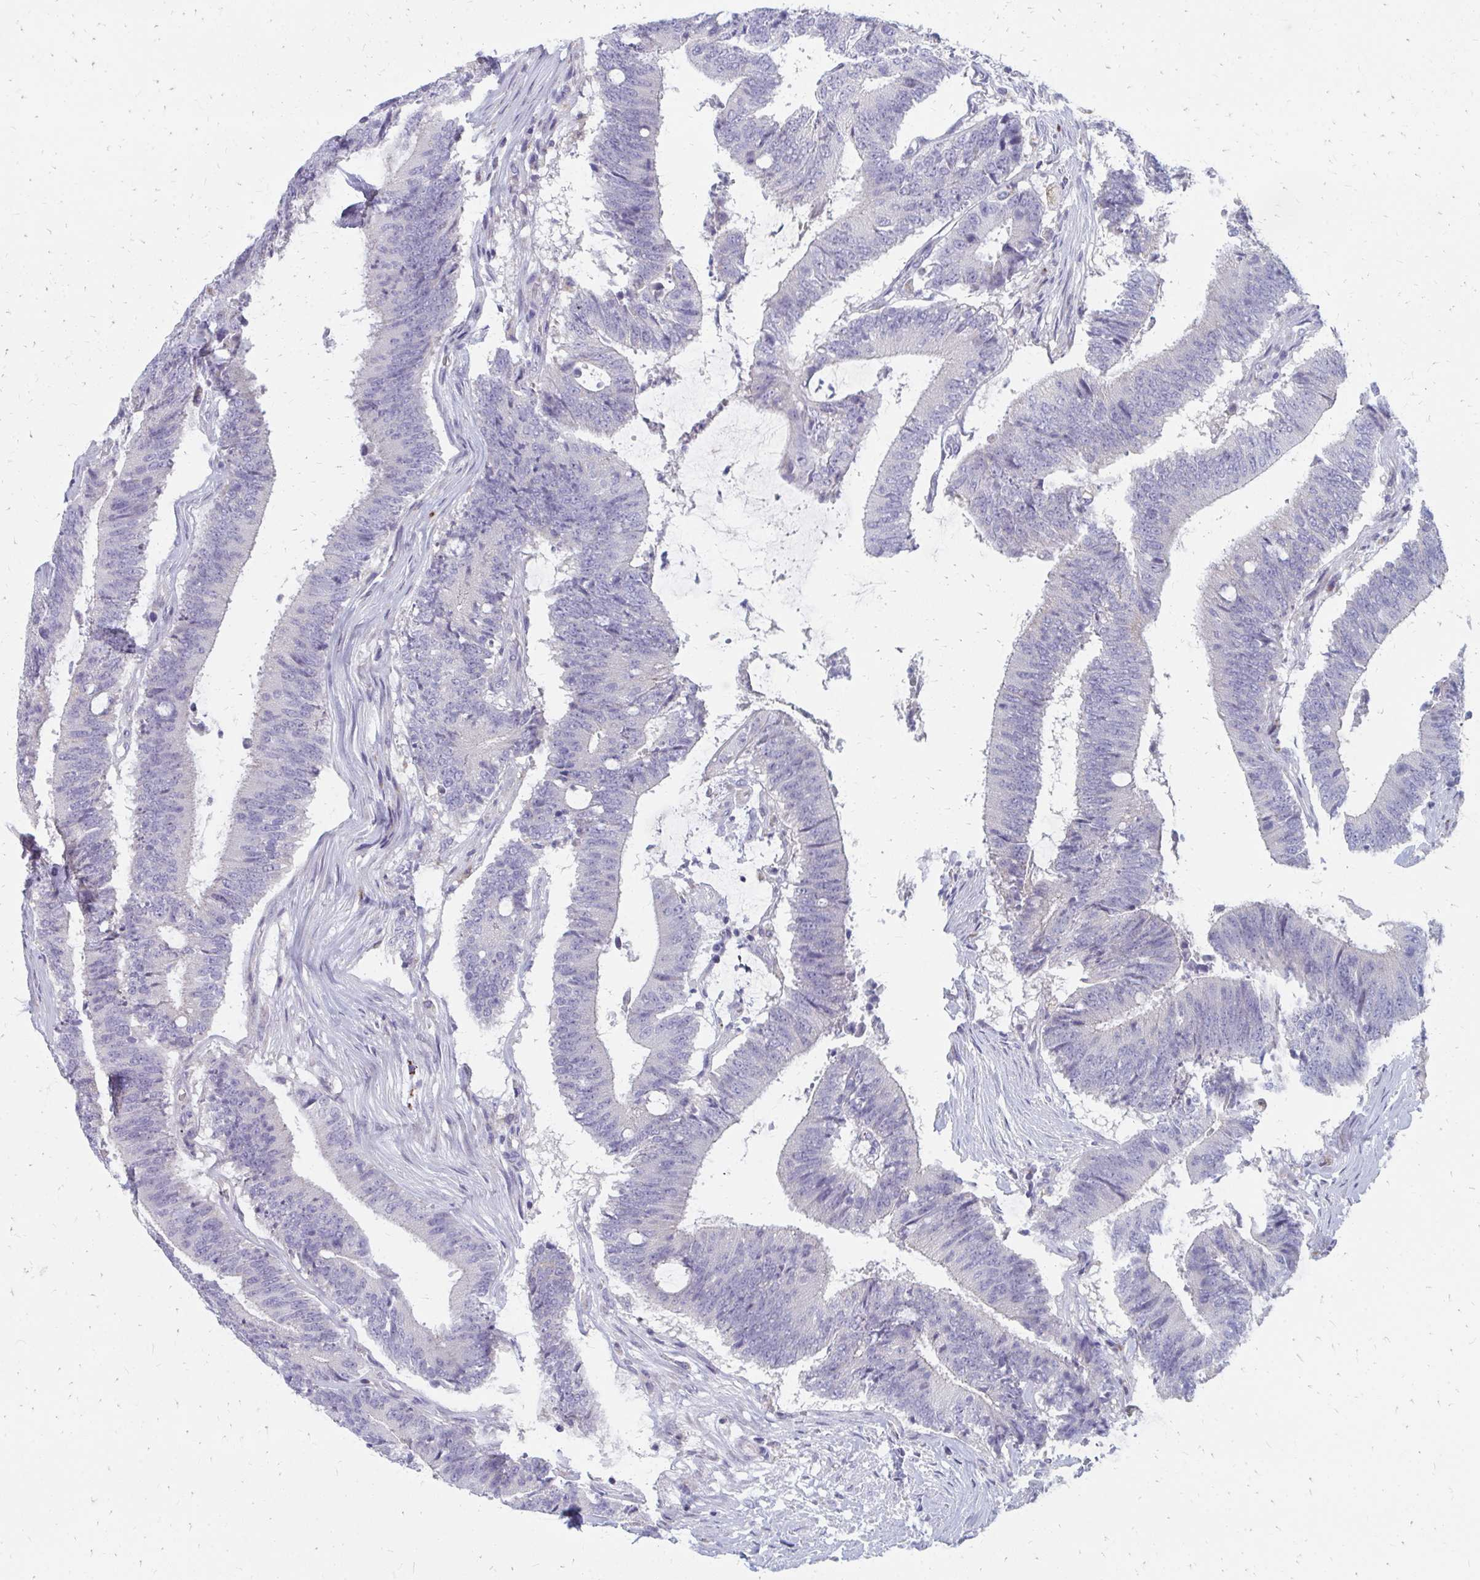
{"staining": {"intensity": "negative", "quantity": "none", "location": "none"}, "tissue": "colorectal cancer", "cell_type": "Tumor cells", "image_type": "cancer", "snomed": [{"axis": "morphology", "description": "Adenocarcinoma, NOS"}, {"axis": "topography", "description": "Colon"}], "caption": "DAB immunohistochemical staining of human colorectal cancer demonstrates no significant positivity in tumor cells.", "gene": "OR10V1", "patient": {"sex": "female", "age": 43}}